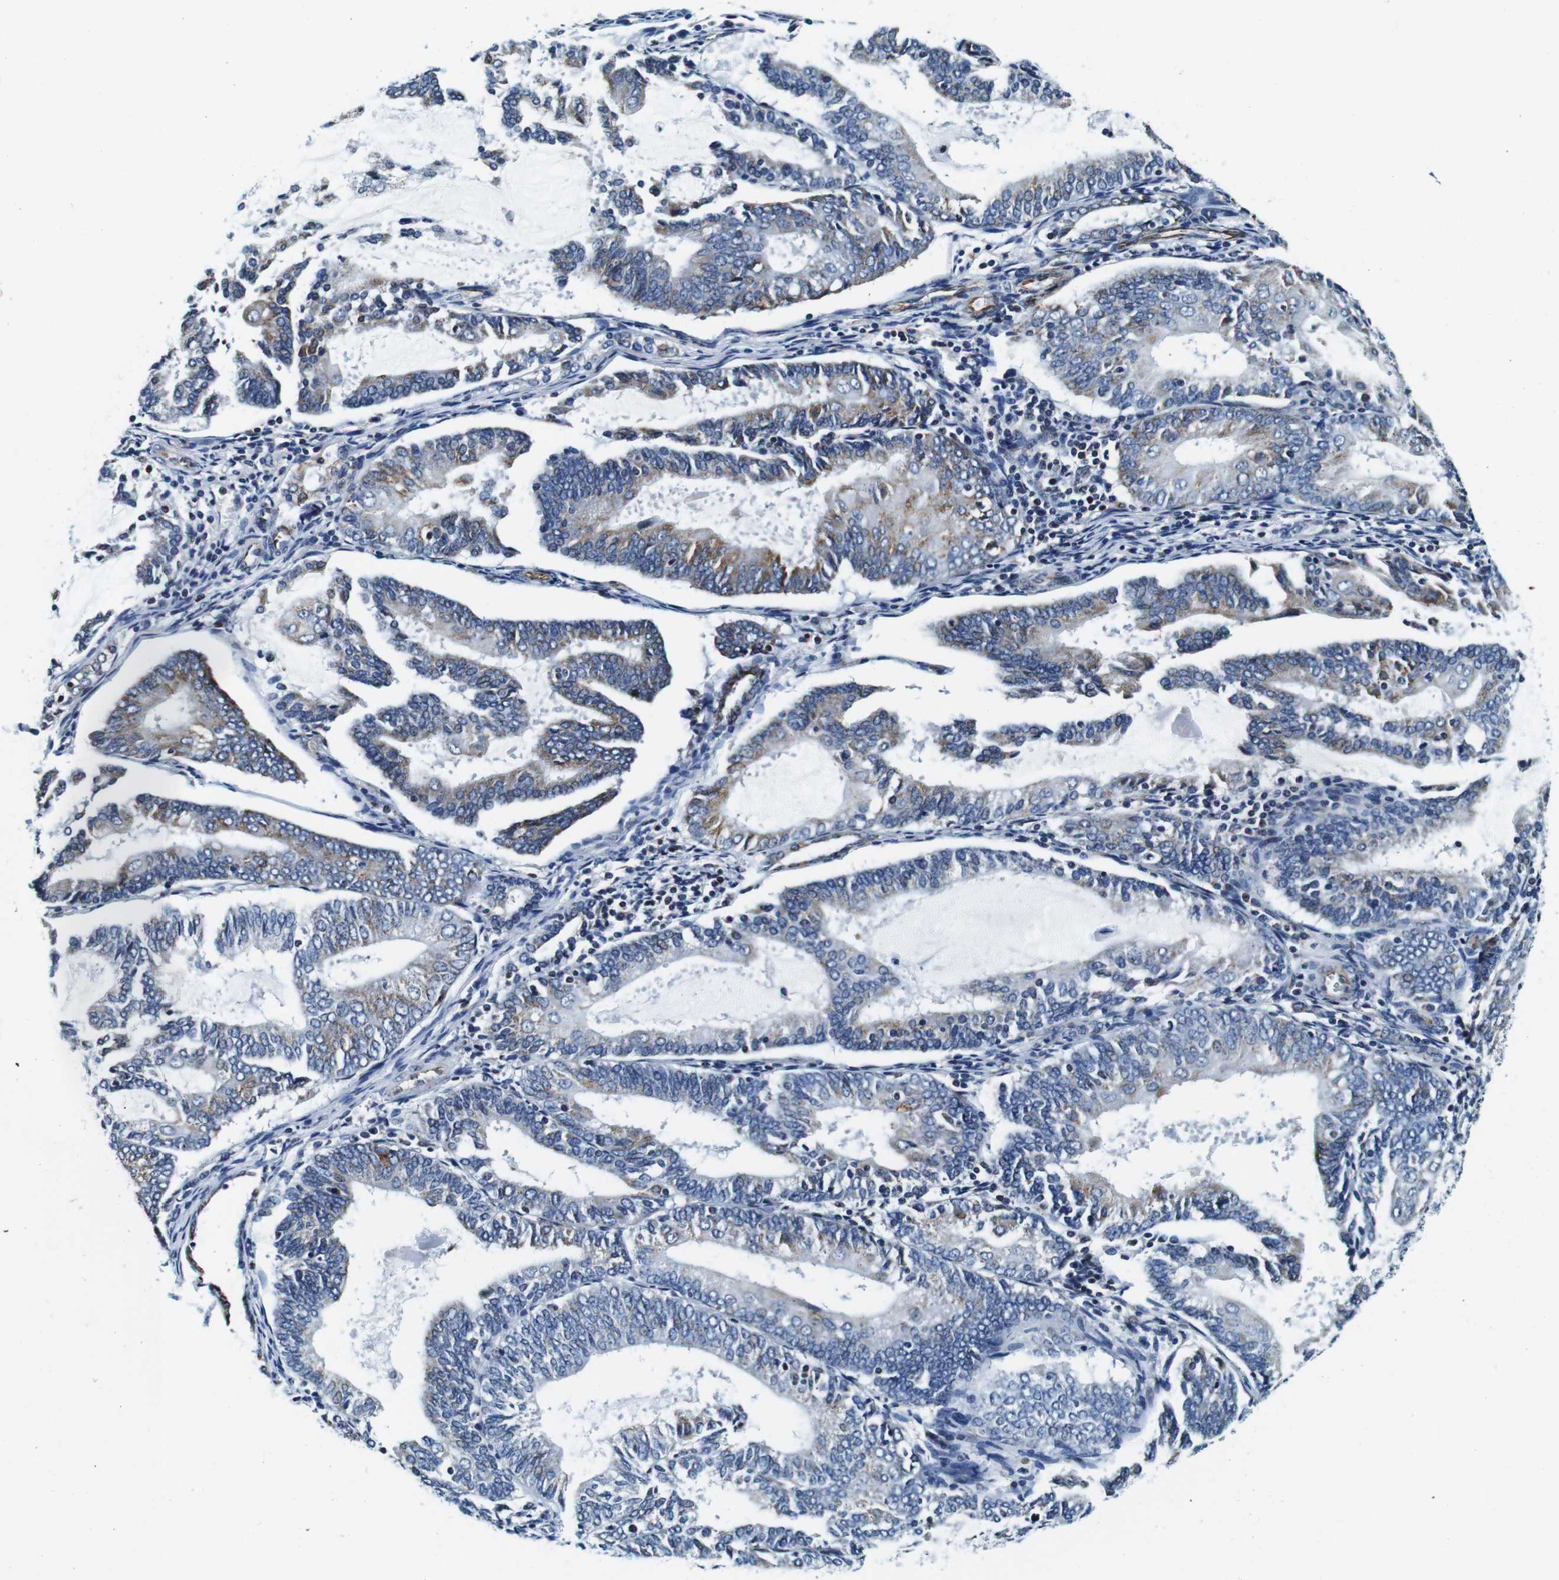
{"staining": {"intensity": "moderate", "quantity": "25%-75%", "location": "cytoplasmic/membranous"}, "tissue": "endometrial cancer", "cell_type": "Tumor cells", "image_type": "cancer", "snomed": [{"axis": "morphology", "description": "Adenocarcinoma, NOS"}, {"axis": "topography", "description": "Endometrium"}], "caption": "Immunohistochemistry (IHC) micrograph of neoplastic tissue: human endometrial adenocarcinoma stained using IHC demonstrates medium levels of moderate protein expression localized specifically in the cytoplasmic/membranous of tumor cells, appearing as a cytoplasmic/membranous brown color.", "gene": "FAR2", "patient": {"sex": "female", "age": 81}}